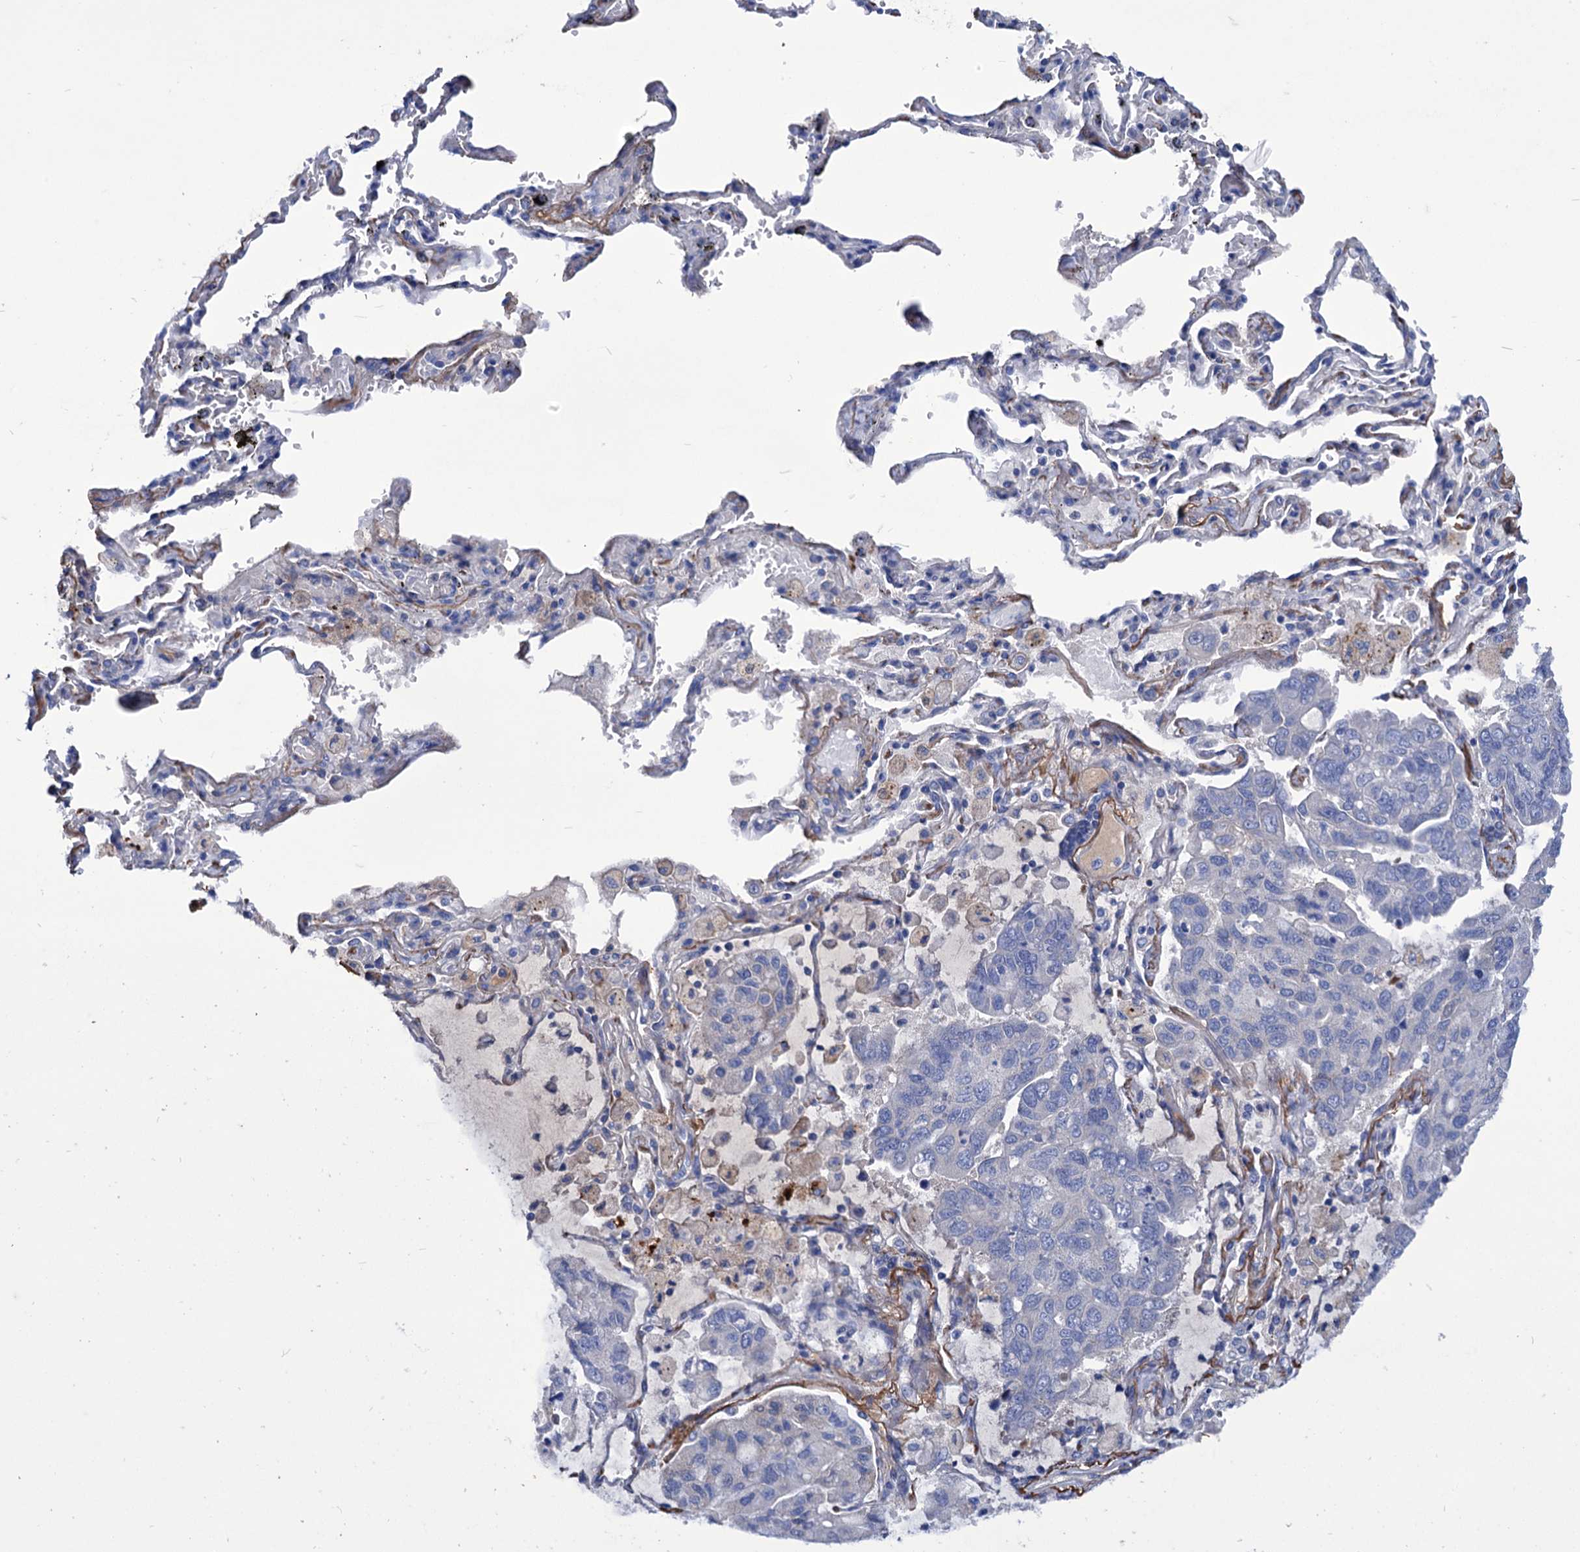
{"staining": {"intensity": "negative", "quantity": "none", "location": "none"}, "tissue": "lung cancer", "cell_type": "Tumor cells", "image_type": "cancer", "snomed": [{"axis": "morphology", "description": "Adenocarcinoma, NOS"}, {"axis": "topography", "description": "Lung"}], "caption": "Immunohistochemistry (IHC) histopathology image of neoplastic tissue: lung cancer stained with DAB exhibits no significant protein positivity in tumor cells.", "gene": "AXL", "patient": {"sex": "male", "age": 64}}